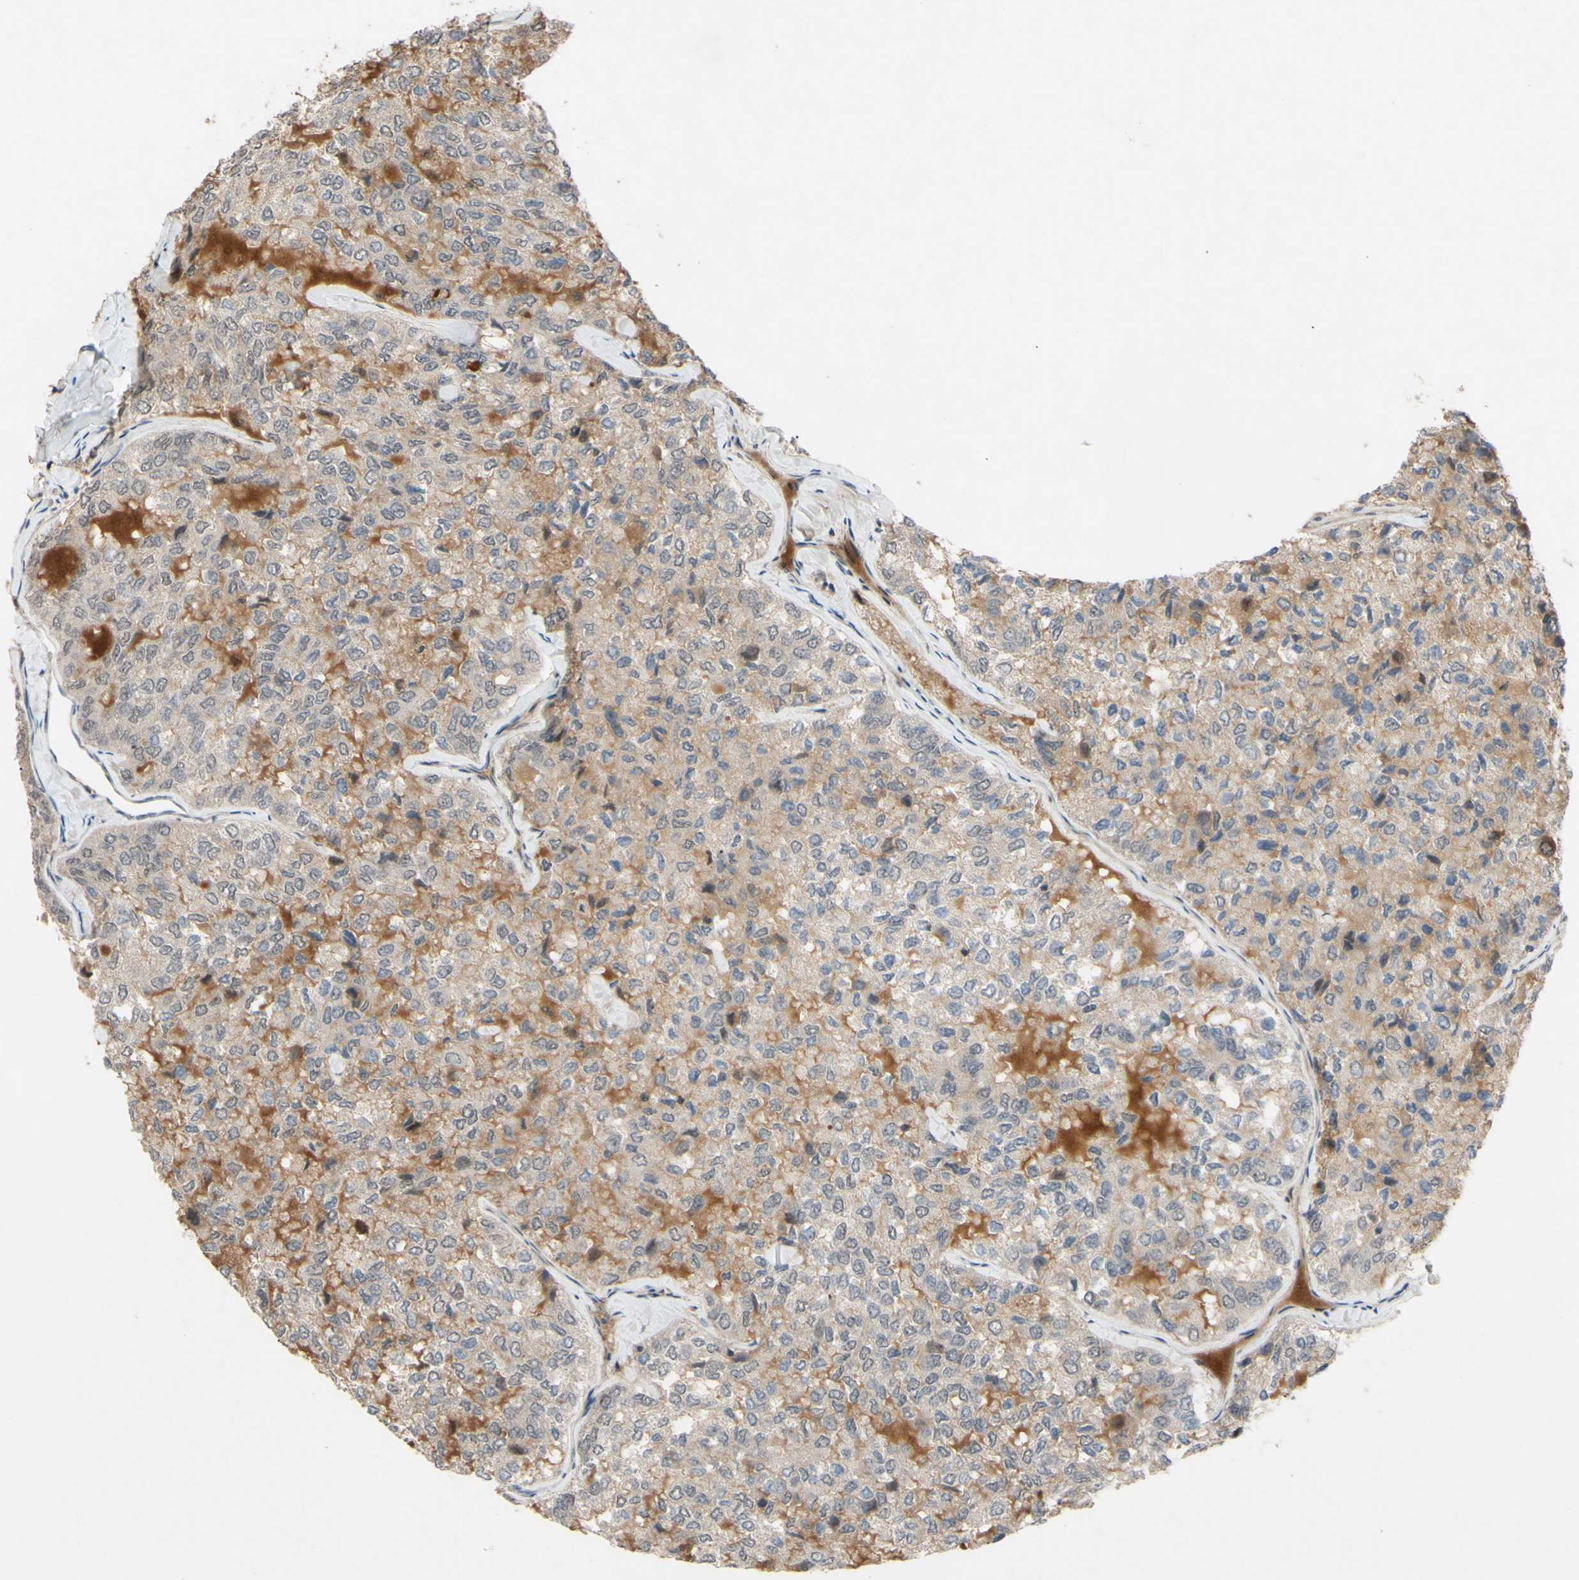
{"staining": {"intensity": "weak", "quantity": ">75%", "location": "cytoplasmic/membranous"}, "tissue": "thyroid cancer", "cell_type": "Tumor cells", "image_type": "cancer", "snomed": [{"axis": "morphology", "description": "Follicular adenoma carcinoma, NOS"}, {"axis": "topography", "description": "Thyroid gland"}], "caption": "IHC (DAB (3,3'-diaminobenzidine)) staining of thyroid follicular adenoma carcinoma exhibits weak cytoplasmic/membranous protein expression in approximately >75% of tumor cells.", "gene": "ALK", "patient": {"sex": "male", "age": 75}}